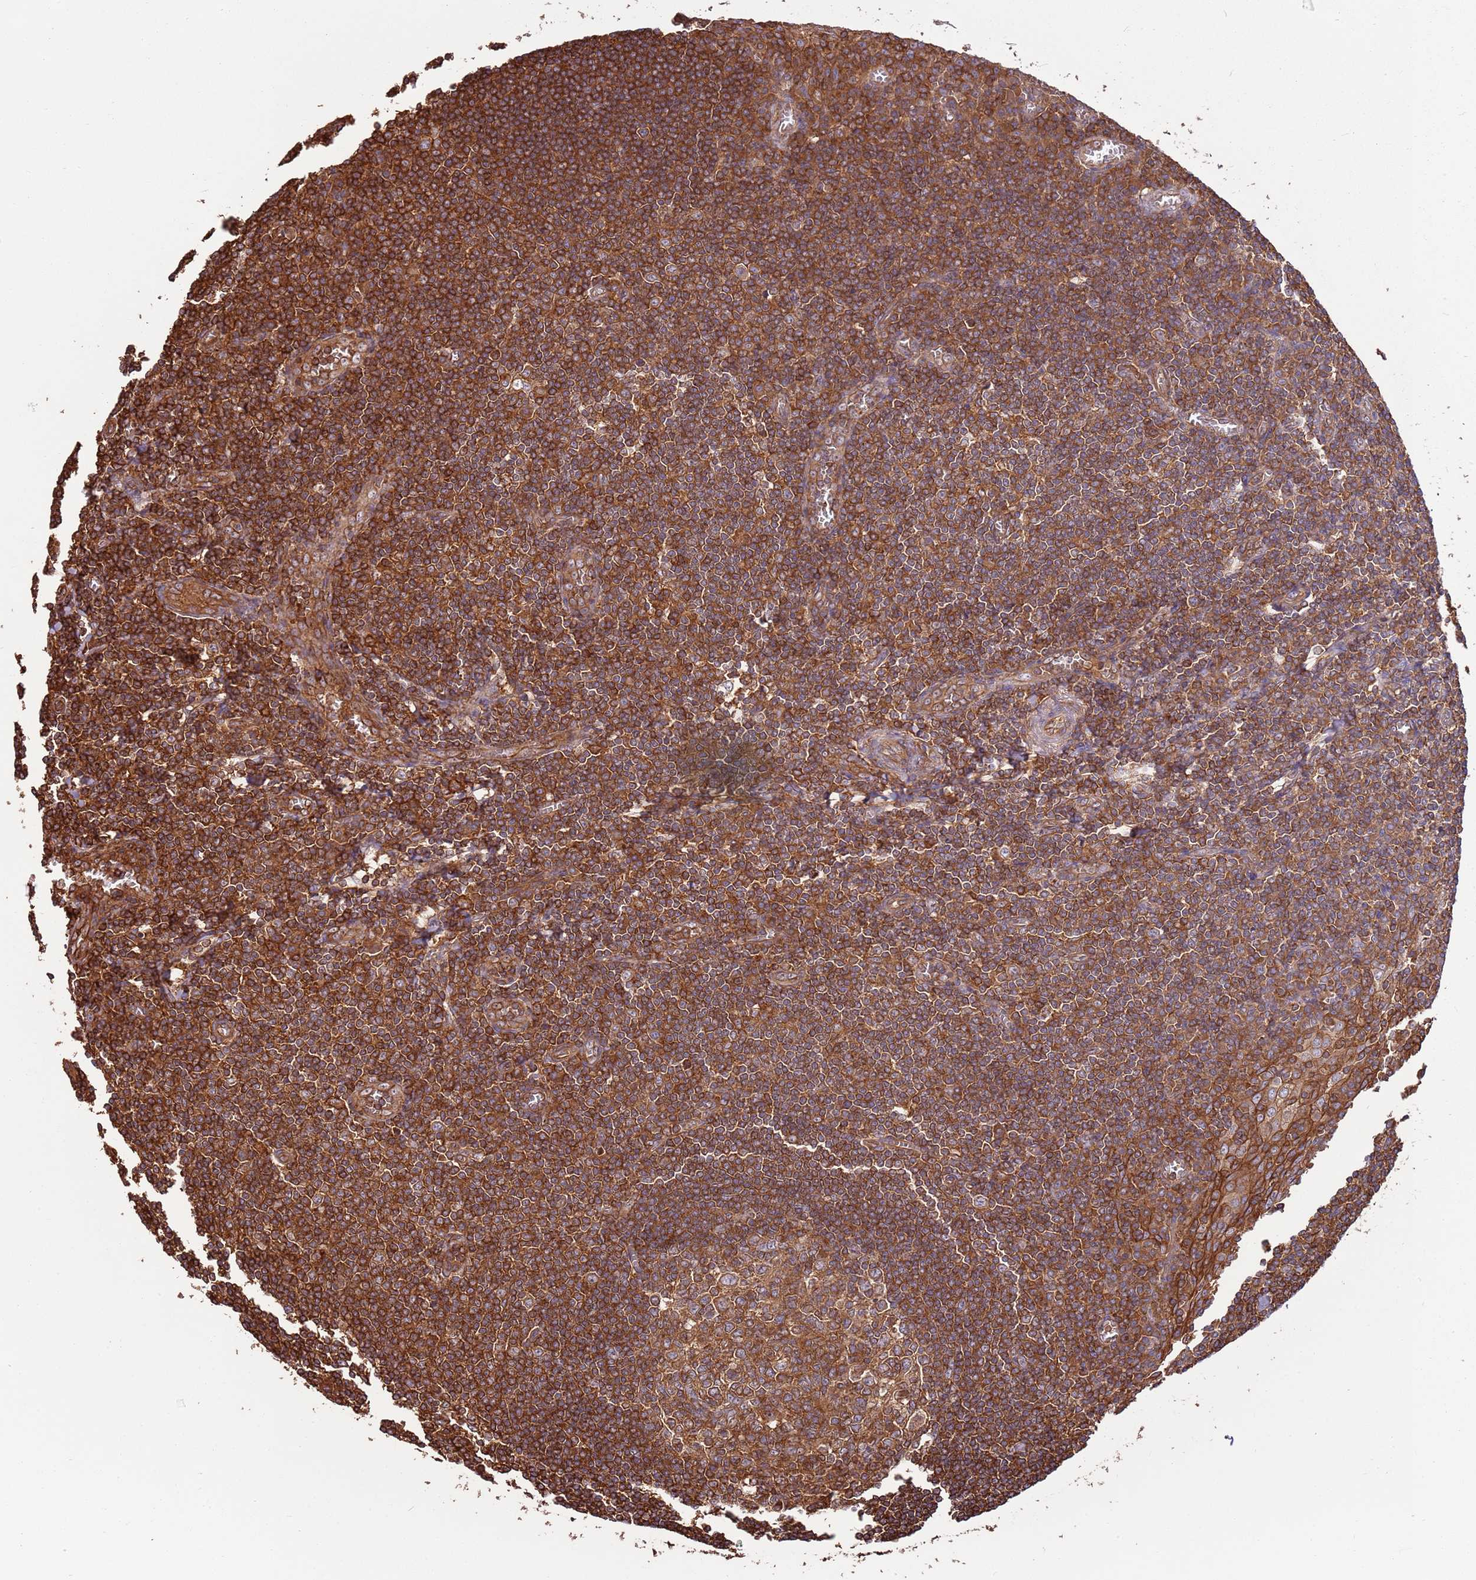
{"staining": {"intensity": "moderate", "quantity": ">75%", "location": "cytoplasmic/membranous"}, "tissue": "tonsil", "cell_type": "Germinal center cells", "image_type": "normal", "snomed": [{"axis": "morphology", "description": "Normal tissue, NOS"}, {"axis": "topography", "description": "Tonsil"}], "caption": "This micrograph shows immunohistochemistry (IHC) staining of benign tonsil, with medium moderate cytoplasmic/membranous positivity in approximately >75% of germinal center cells.", "gene": "ACVR2A", "patient": {"sex": "male", "age": 27}}